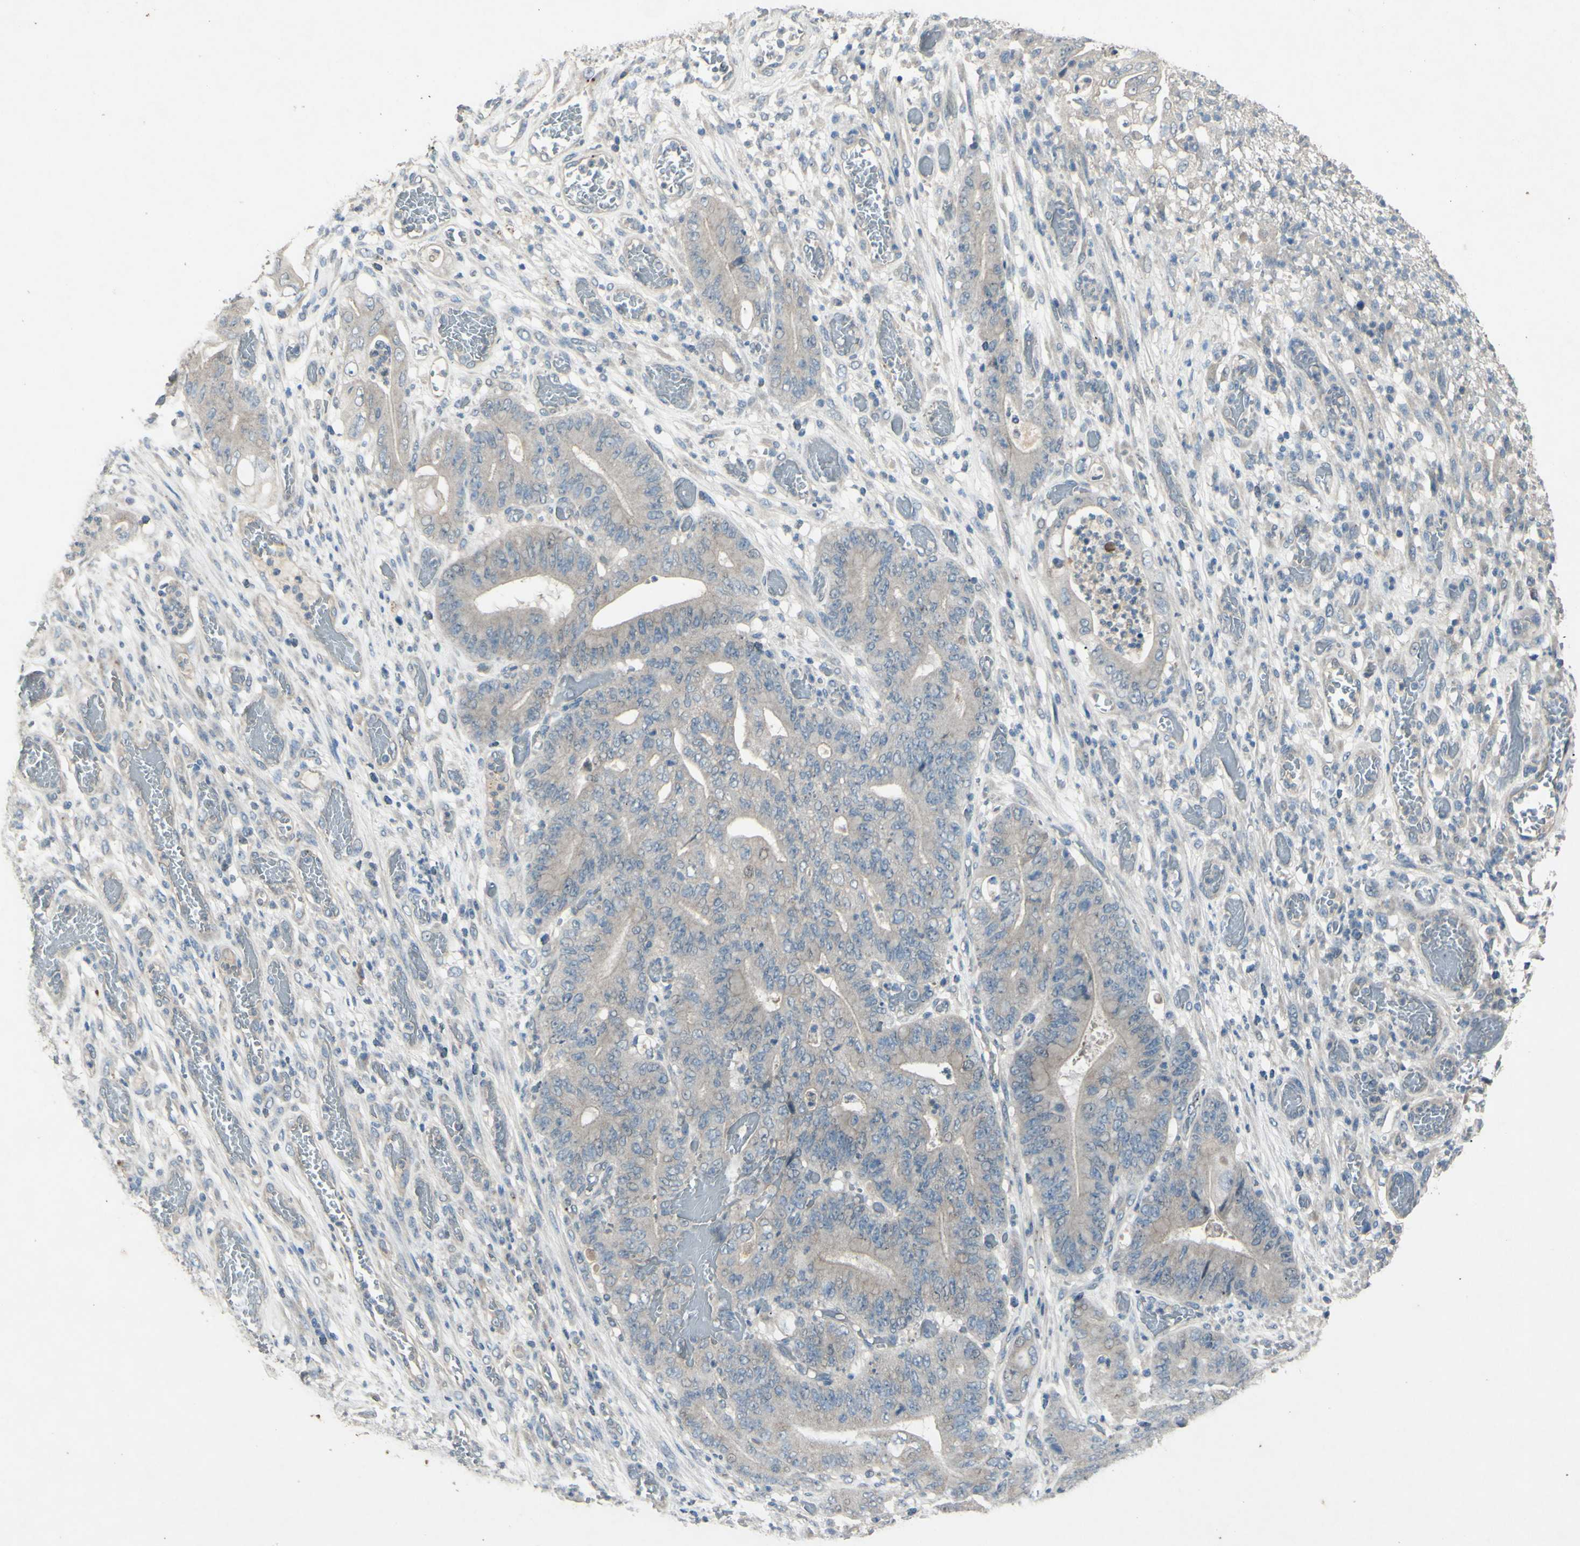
{"staining": {"intensity": "weak", "quantity": ">75%", "location": "cytoplasmic/membranous"}, "tissue": "stomach cancer", "cell_type": "Tumor cells", "image_type": "cancer", "snomed": [{"axis": "morphology", "description": "Adenocarcinoma, NOS"}, {"axis": "topography", "description": "Stomach"}], "caption": "Stomach cancer (adenocarcinoma) stained with a protein marker reveals weak staining in tumor cells.", "gene": "TIMM21", "patient": {"sex": "female", "age": 73}}